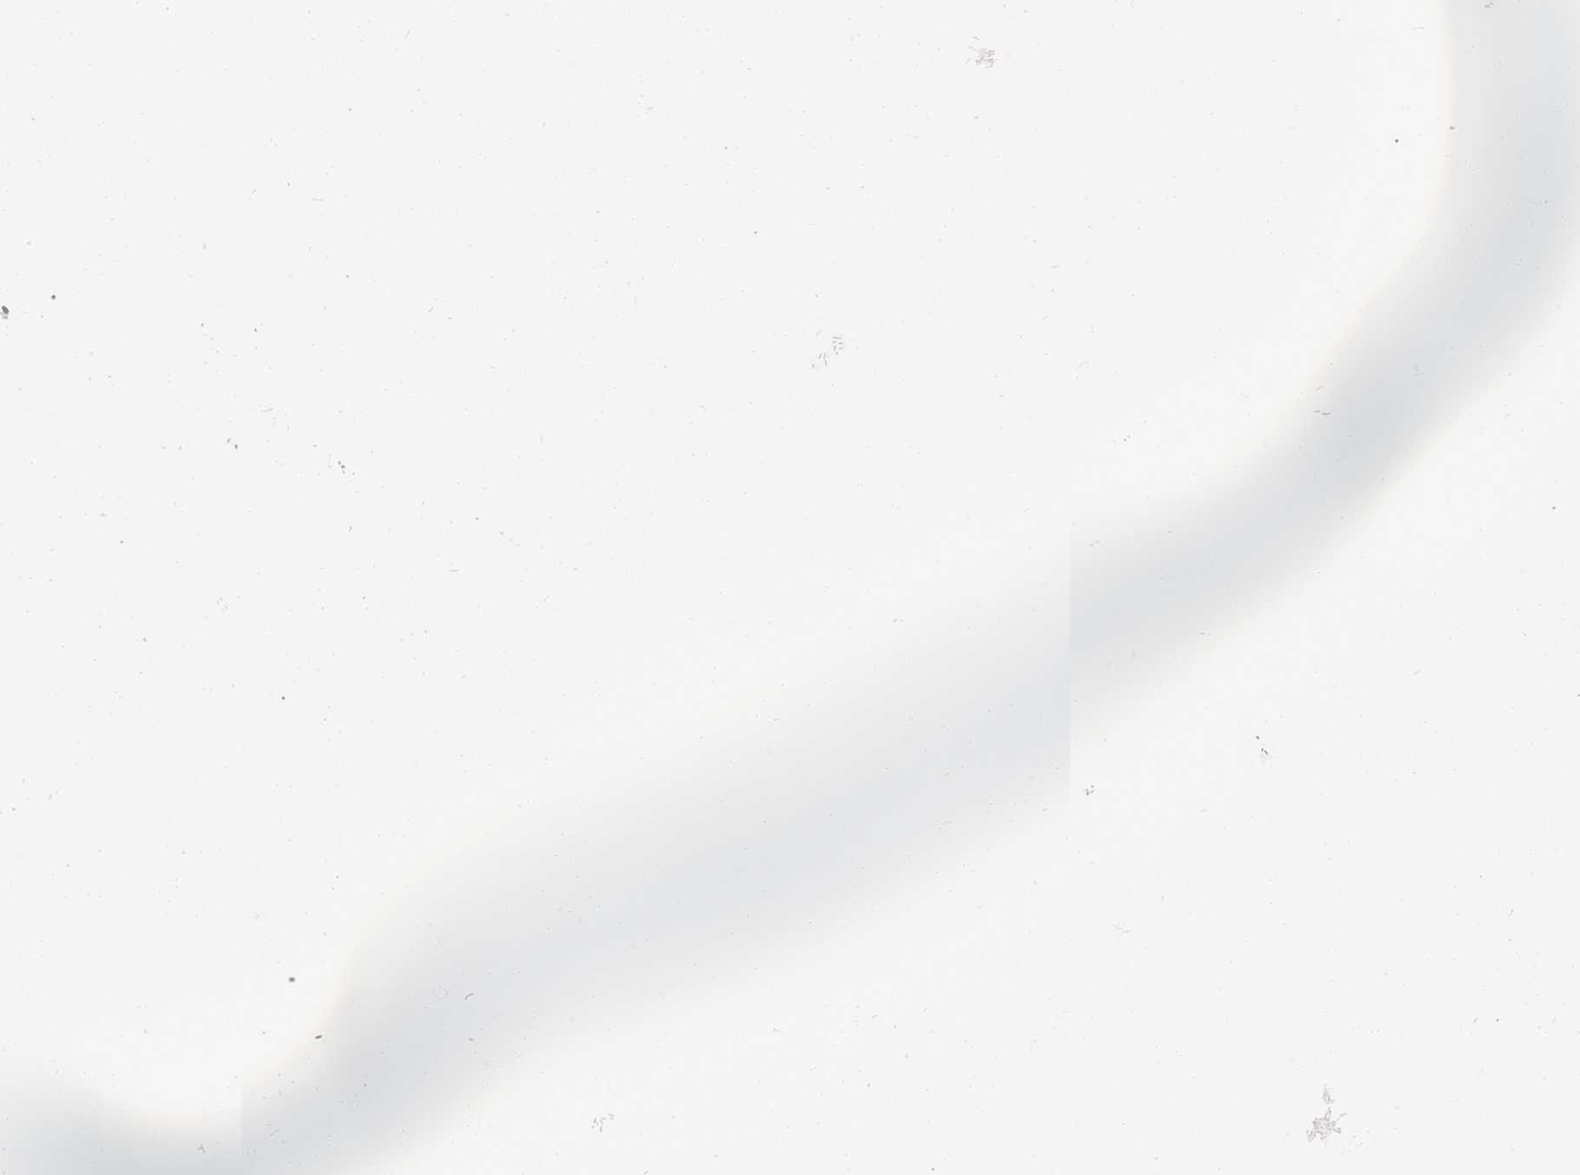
{"staining": {"intensity": "negative", "quantity": "none", "location": "none"}, "tissue": "stomach cancer", "cell_type": "Tumor cells", "image_type": "cancer", "snomed": [{"axis": "morphology", "description": "Adenocarcinoma, NOS"}, {"axis": "topography", "description": "Stomach, upper"}, {"axis": "topography", "description": "Stomach"}], "caption": "An image of human stomach cancer (adenocarcinoma) is negative for staining in tumor cells.", "gene": "ANK2", "patient": {"sex": "male", "age": 62}}